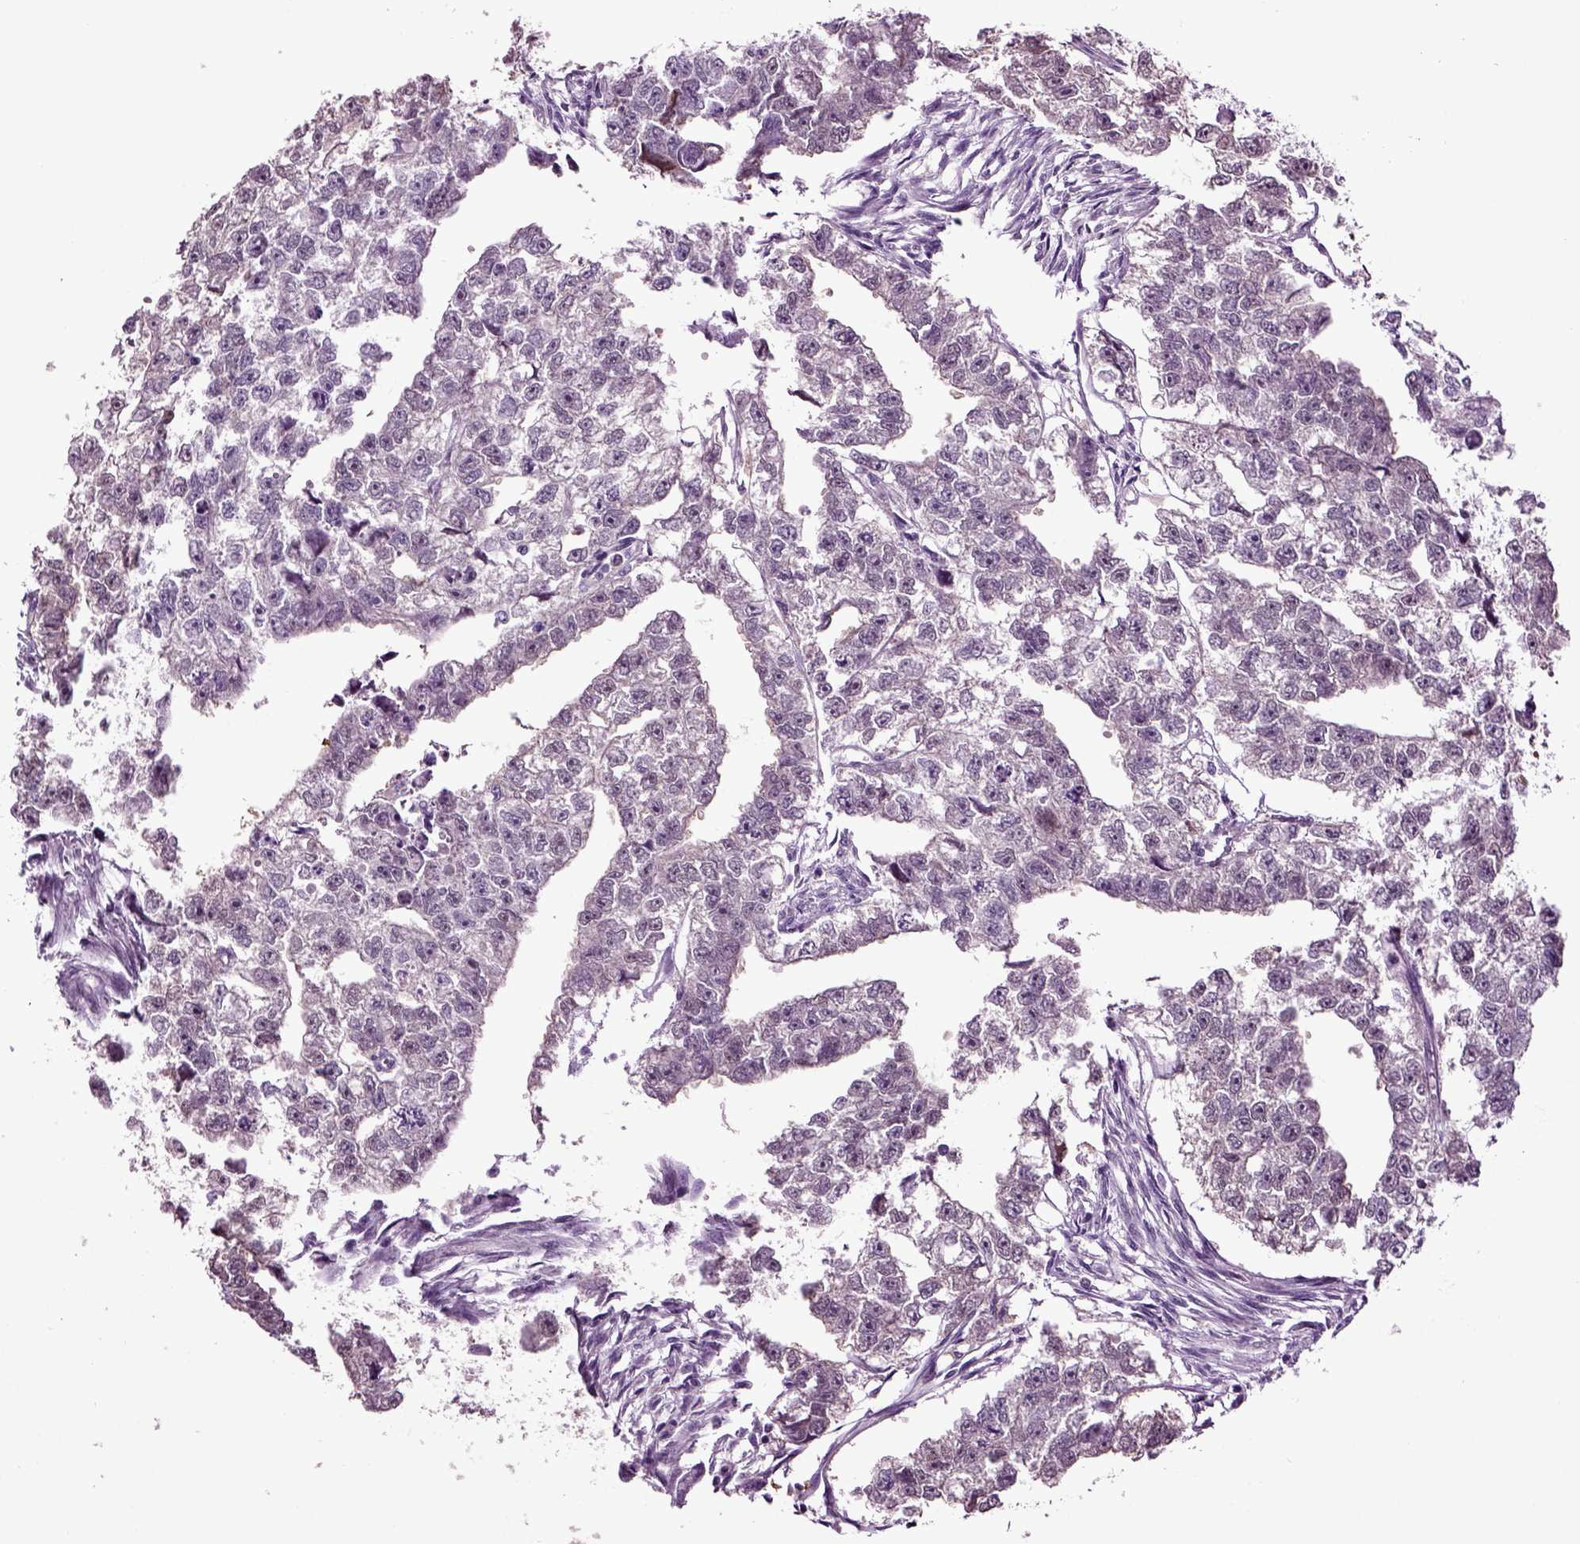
{"staining": {"intensity": "negative", "quantity": "none", "location": "none"}, "tissue": "testis cancer", "cell_type": "Tumor cells", "image_type": "cancer", "snomed": [{"axis": "morphology", "description": "Carcinoma, Embryonal, NOS"}, {"axis": "morphology", "description": "Teratoma, malignant, NOS"}, {"axis": "topography", "description": "Testis"}], "caption": "Photomicrograph shows no protein expression in tumor cells of testis cancer tissue.", "gene": "PLCH2", "patient": {"sex": "male", "age": 44}}